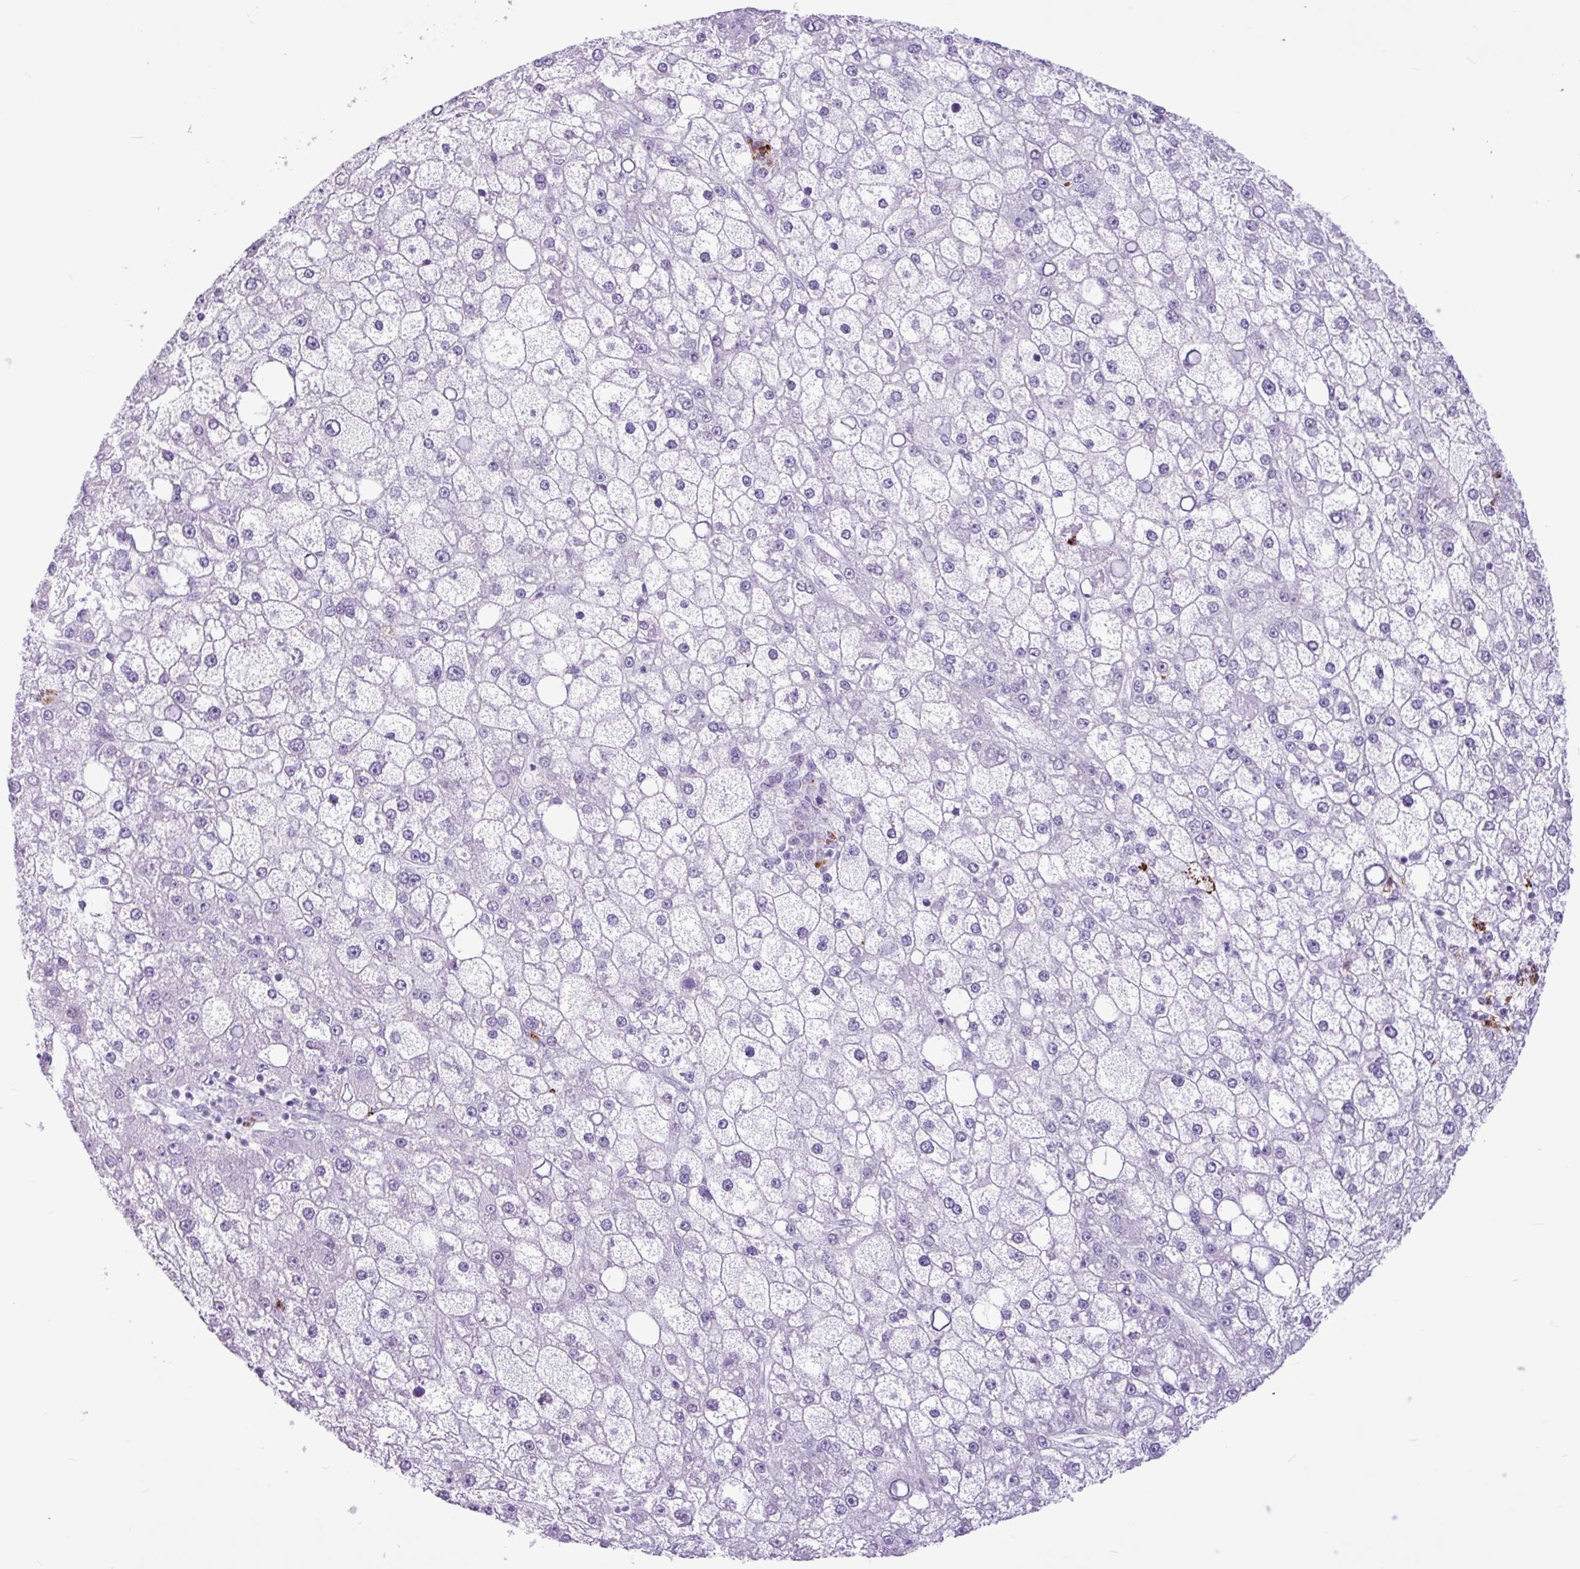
{"staining": {"intensity": "negative", "quantity": "none", "location": "none"}, "tissue": "liver cancer", "cell_type": "Tumor cells", "image_type": "cancer", "snomed": [{"axis": "morphology", "description": "Carcinoma, Hepatocellular, NOS"}, {"axis": "topography", "description": "Liver"}], "caption": "Hepatocellular carcinoma (liver) stained for a protein using IHC exhibits no expression tumor cells.", "gene": "TMEM178A", "patient": {"sex": "male", "age": 67}}